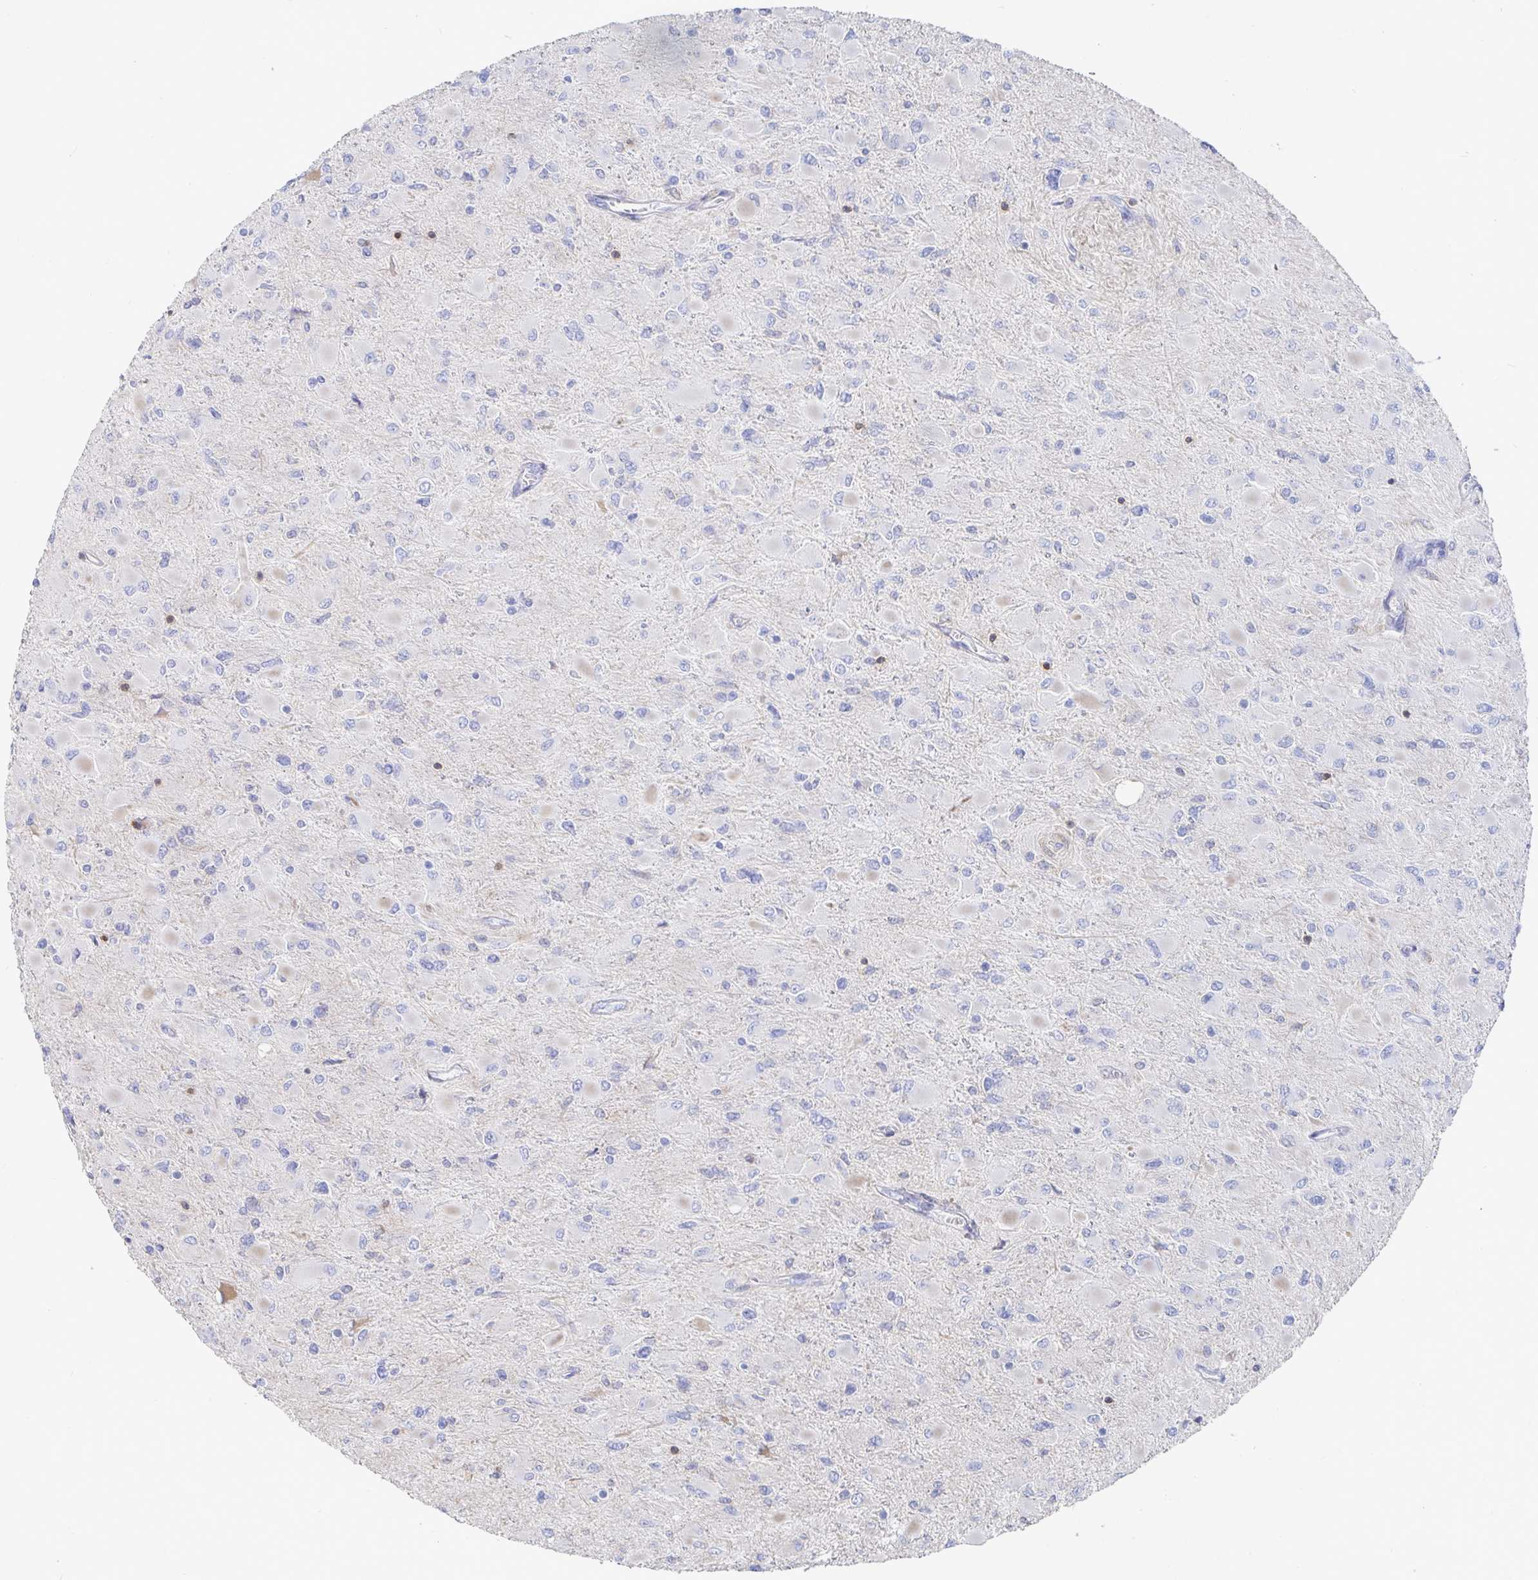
{"staining": {"intensity": "negative", "quantity": "none", "location": "none"}, "tissue": "glioma", "cell_type": "Tumor cells", "image_type": "cancer", "snomed": [{"axis": "morphology", "description": "Glioma, malignant, High grade"}, {"axis": "topography", "description": "Cerebral cortex"}], "caption": "High-grade glioma (malignant) was stained to show a protein in brown. There is no significant staining in tumor cells. Nuclei are stained in blue.", "gene": "PIK3CD", "patient": {"sex": "female", "age": 36}}